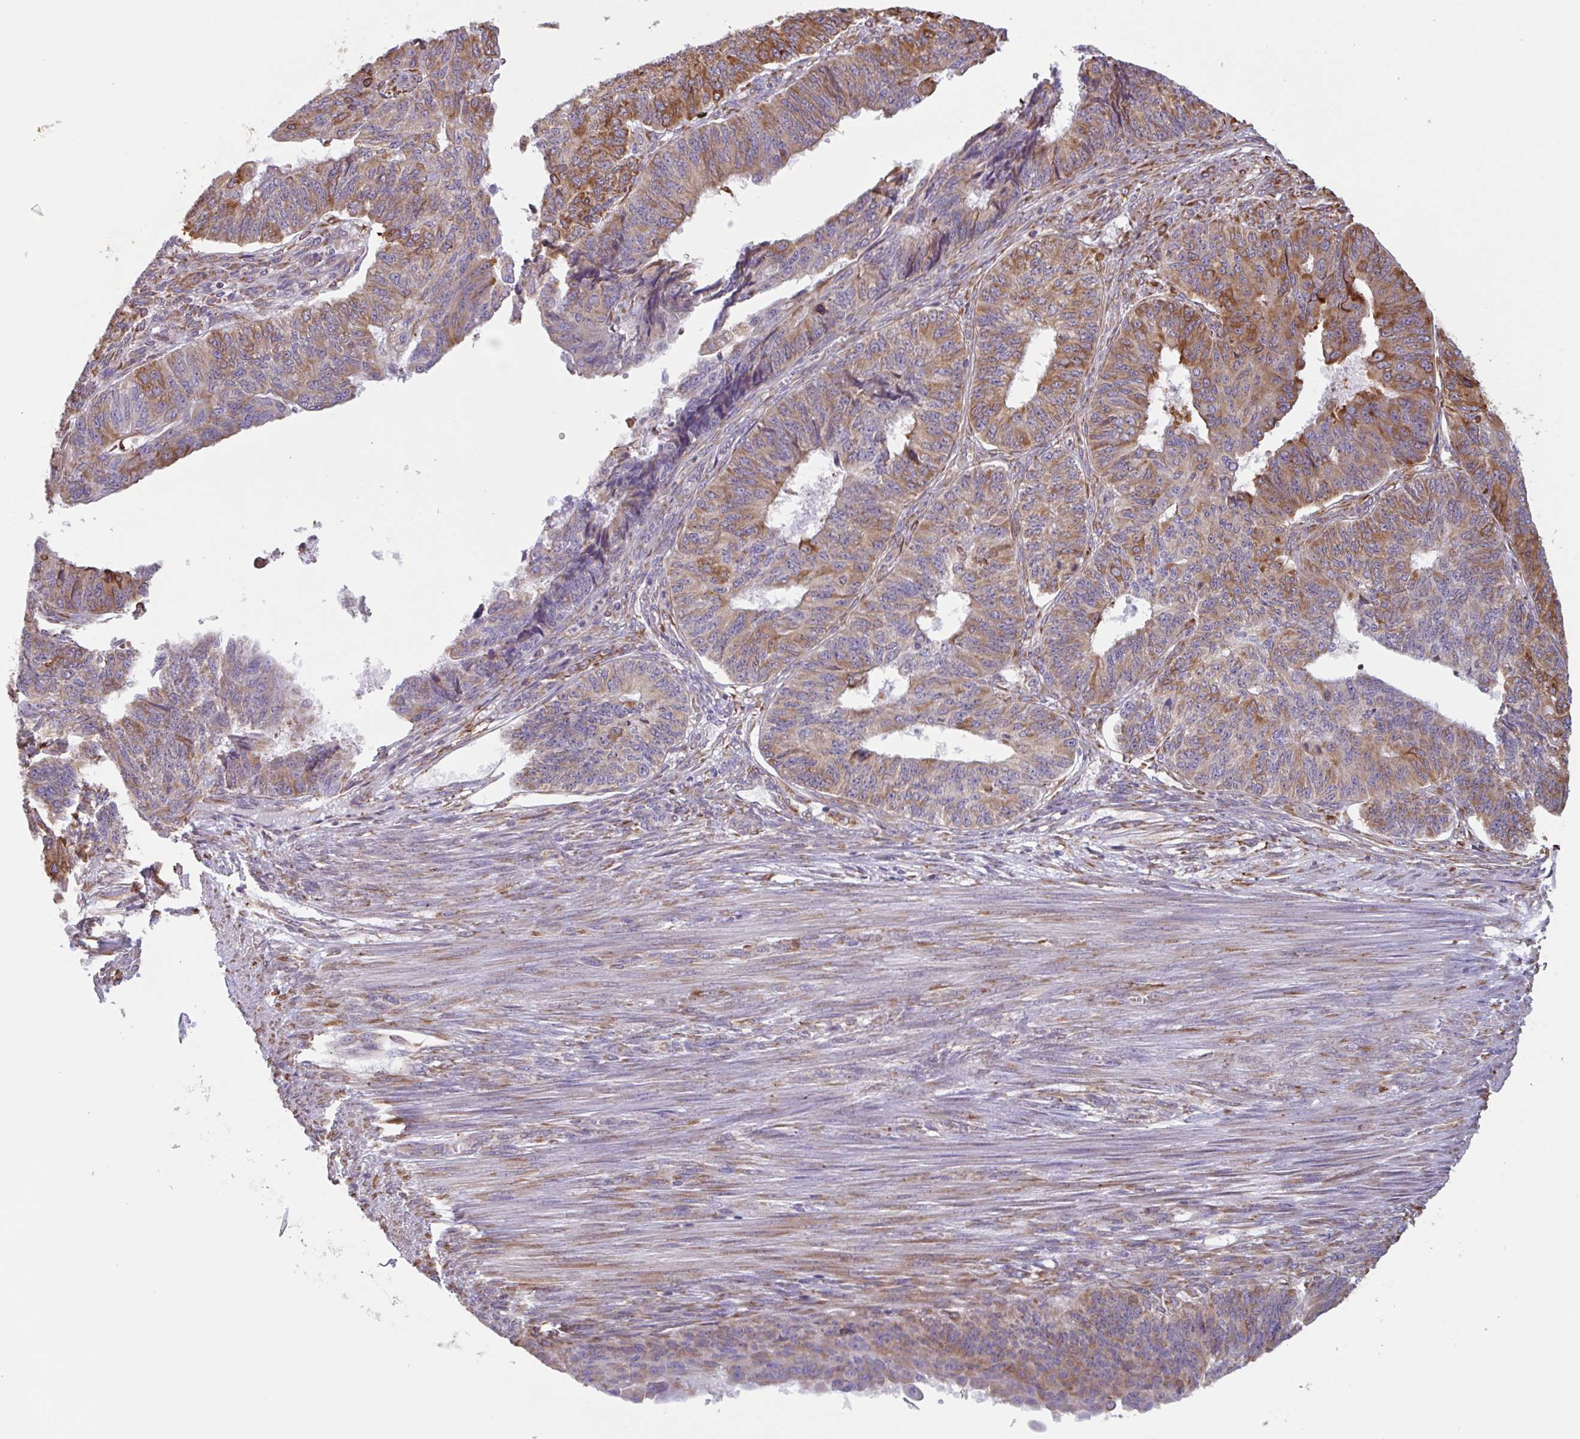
{"staining": {"intensity": "moderate", "quantity": "25%-75%", "location": "cytoplasmic/membranous"}, "tissue": "endometrial cancer", "cell_type": "Tumor cells", "image_type": "cancer", "snomed": [{"axis": "morphology", "description": "Adenocarcinoma, NOS"}, {"axis": "topography", "description": "Endometrium"}], "caption": "DAB (3,3'-diaminobenzidine) immunohistochemical staining of endometrial cancer (adenocarcinoma) displays moderate cytoplasmic/membranous protein staining in approximately 25%-75% of tumor cells. Using DAB (brown) and hematoxylin (blue) stains, captured at high magnification using brightfield microscopy.", "gene": "DOK4", "patient": {"sex": "female", "age": 32}}